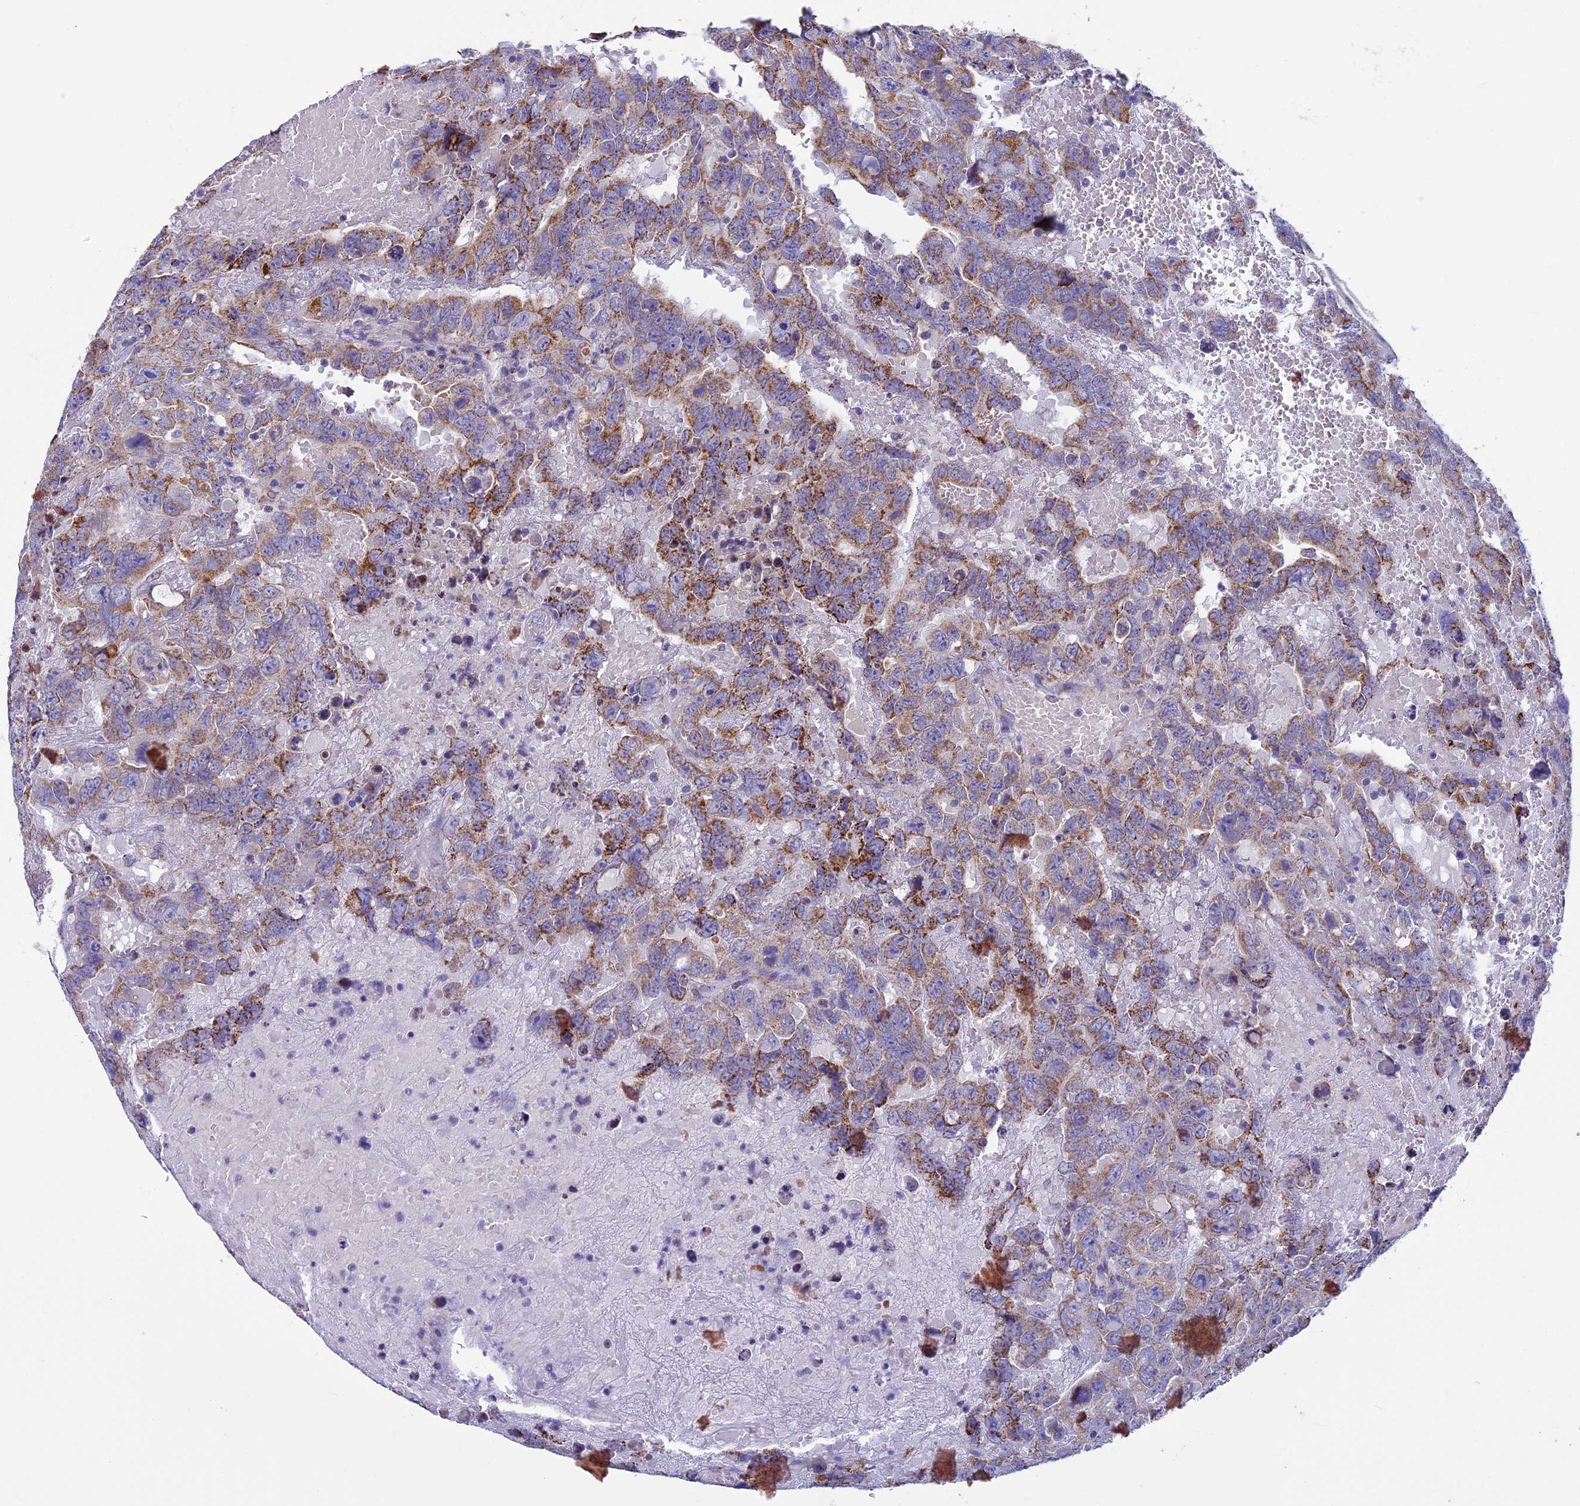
{"staining": {"intensity": "moderate", "quantity": ">75%", "location": "cytoplasmic/membranous"}, "tissue": "testis cancer", "cell_type": "Tumor cells", "image_type": "cancer", "snomed": [{"axis": "morphology", "description": "Carcinoma, Embryonal, NOS"}, {"axis": "topography", "description": "Testis"}], "caption": "Tumor cells reveal moderate cytoplasmic/membranous positivity in approximately >75% of cells in embryonal carcinoma (testis). Immunohistochemistry stains the protein of interest in brown and the nuclei are stained blue.", "gene": "MFSD12", "patient": {"sex": "male", "age": 45}}